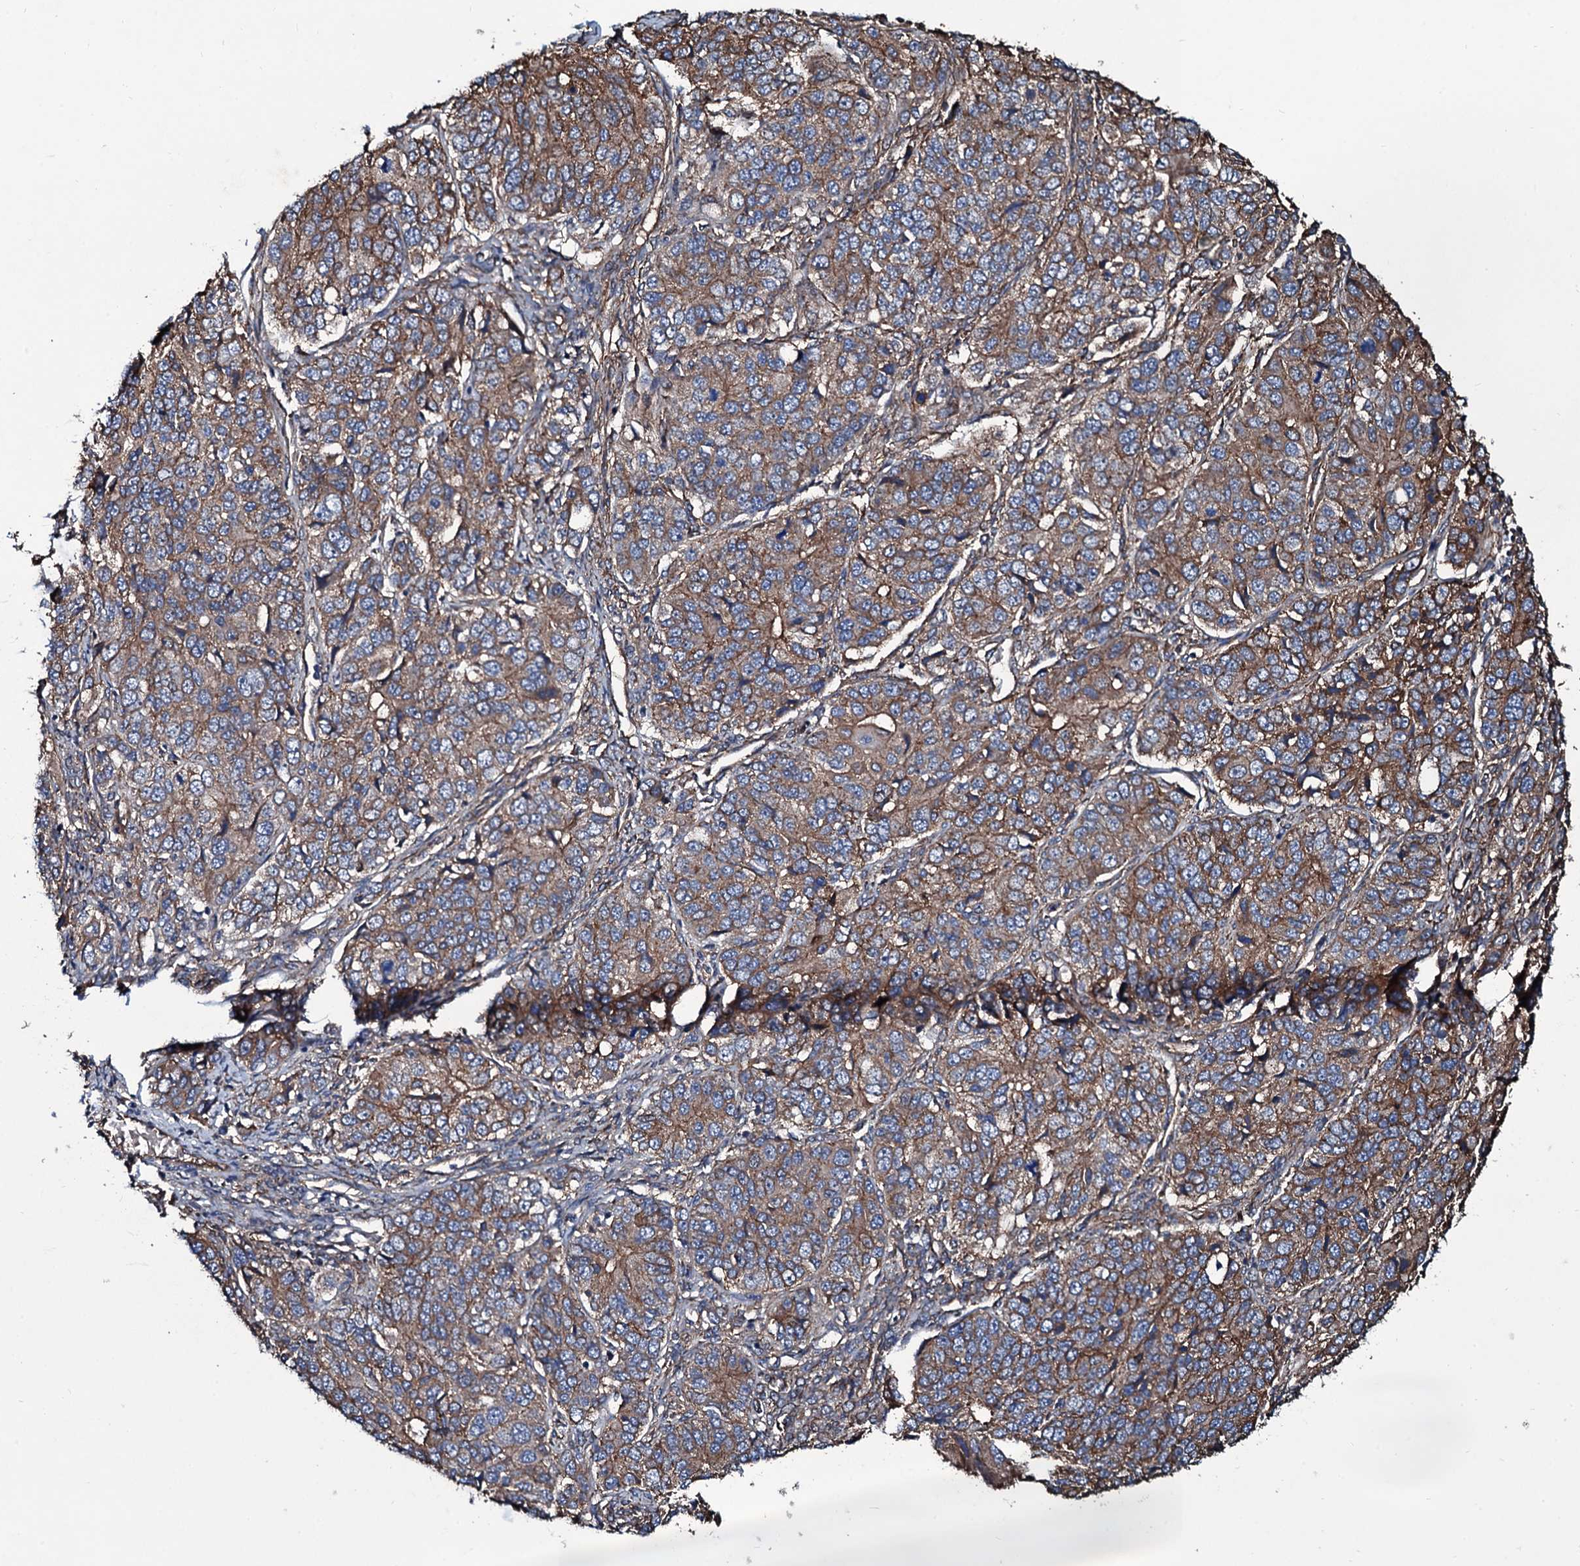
{"staining": {"intensity": "moderate", "quantity": ">75%", "location": "cytoplasmic/membranous"}, "tissue": "ovarian cancer", "cell_type": "Tumor cells", "image_type": "cancer", "snomed": [{"axis": "morphology", "description": "Carcinoma, endometroid"}, {"axis": "topography", "description": "Ovary"}], "caption": "Endometroid carcinoma (ovarian) stained with a protein marker demonstrates moderate staining in tumor cells.", "gene": "DMAC2", "patient": {"sex": "female", "age": 51}}